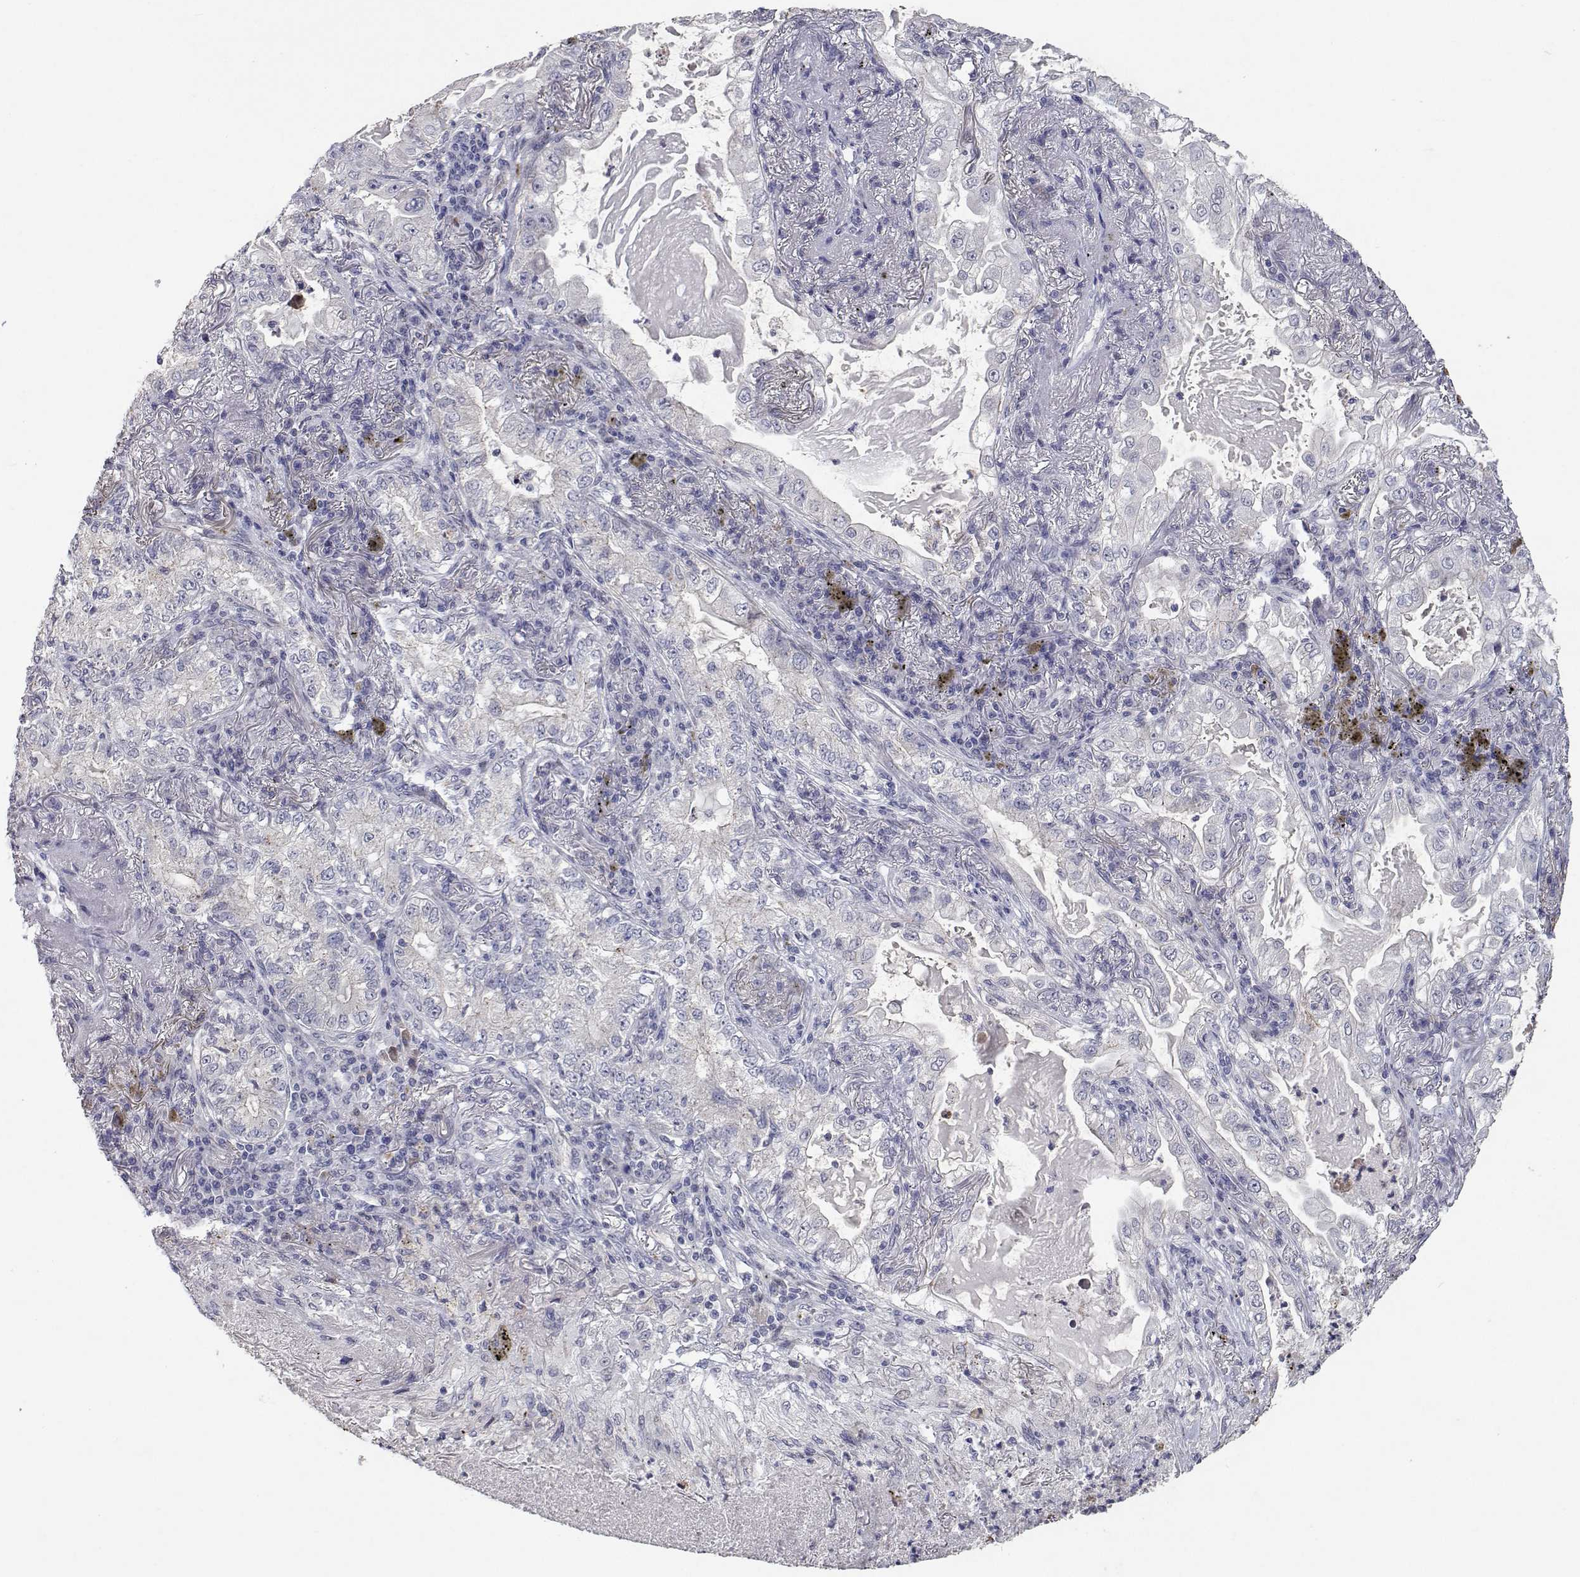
{"staining": {"intensity": "negative", "quantity": "none", "location": "none"}, "tissue": "lung cancer", "cell_type": "Tumor cells", "image_type": "cancer", "snomed": [{"axis": "morphology", "description": "Adenocarcinoma, NOS"}, {"axis": "topography", "description": "Lung"}], "caption": "This is an immunohistochemistry (IHC) histopathology image of lung cancer (adenocarcinoma). There is no positivity in tumor cells.", "gene": "RBPJL", "patient": {"sex": "female", "age": 73}}